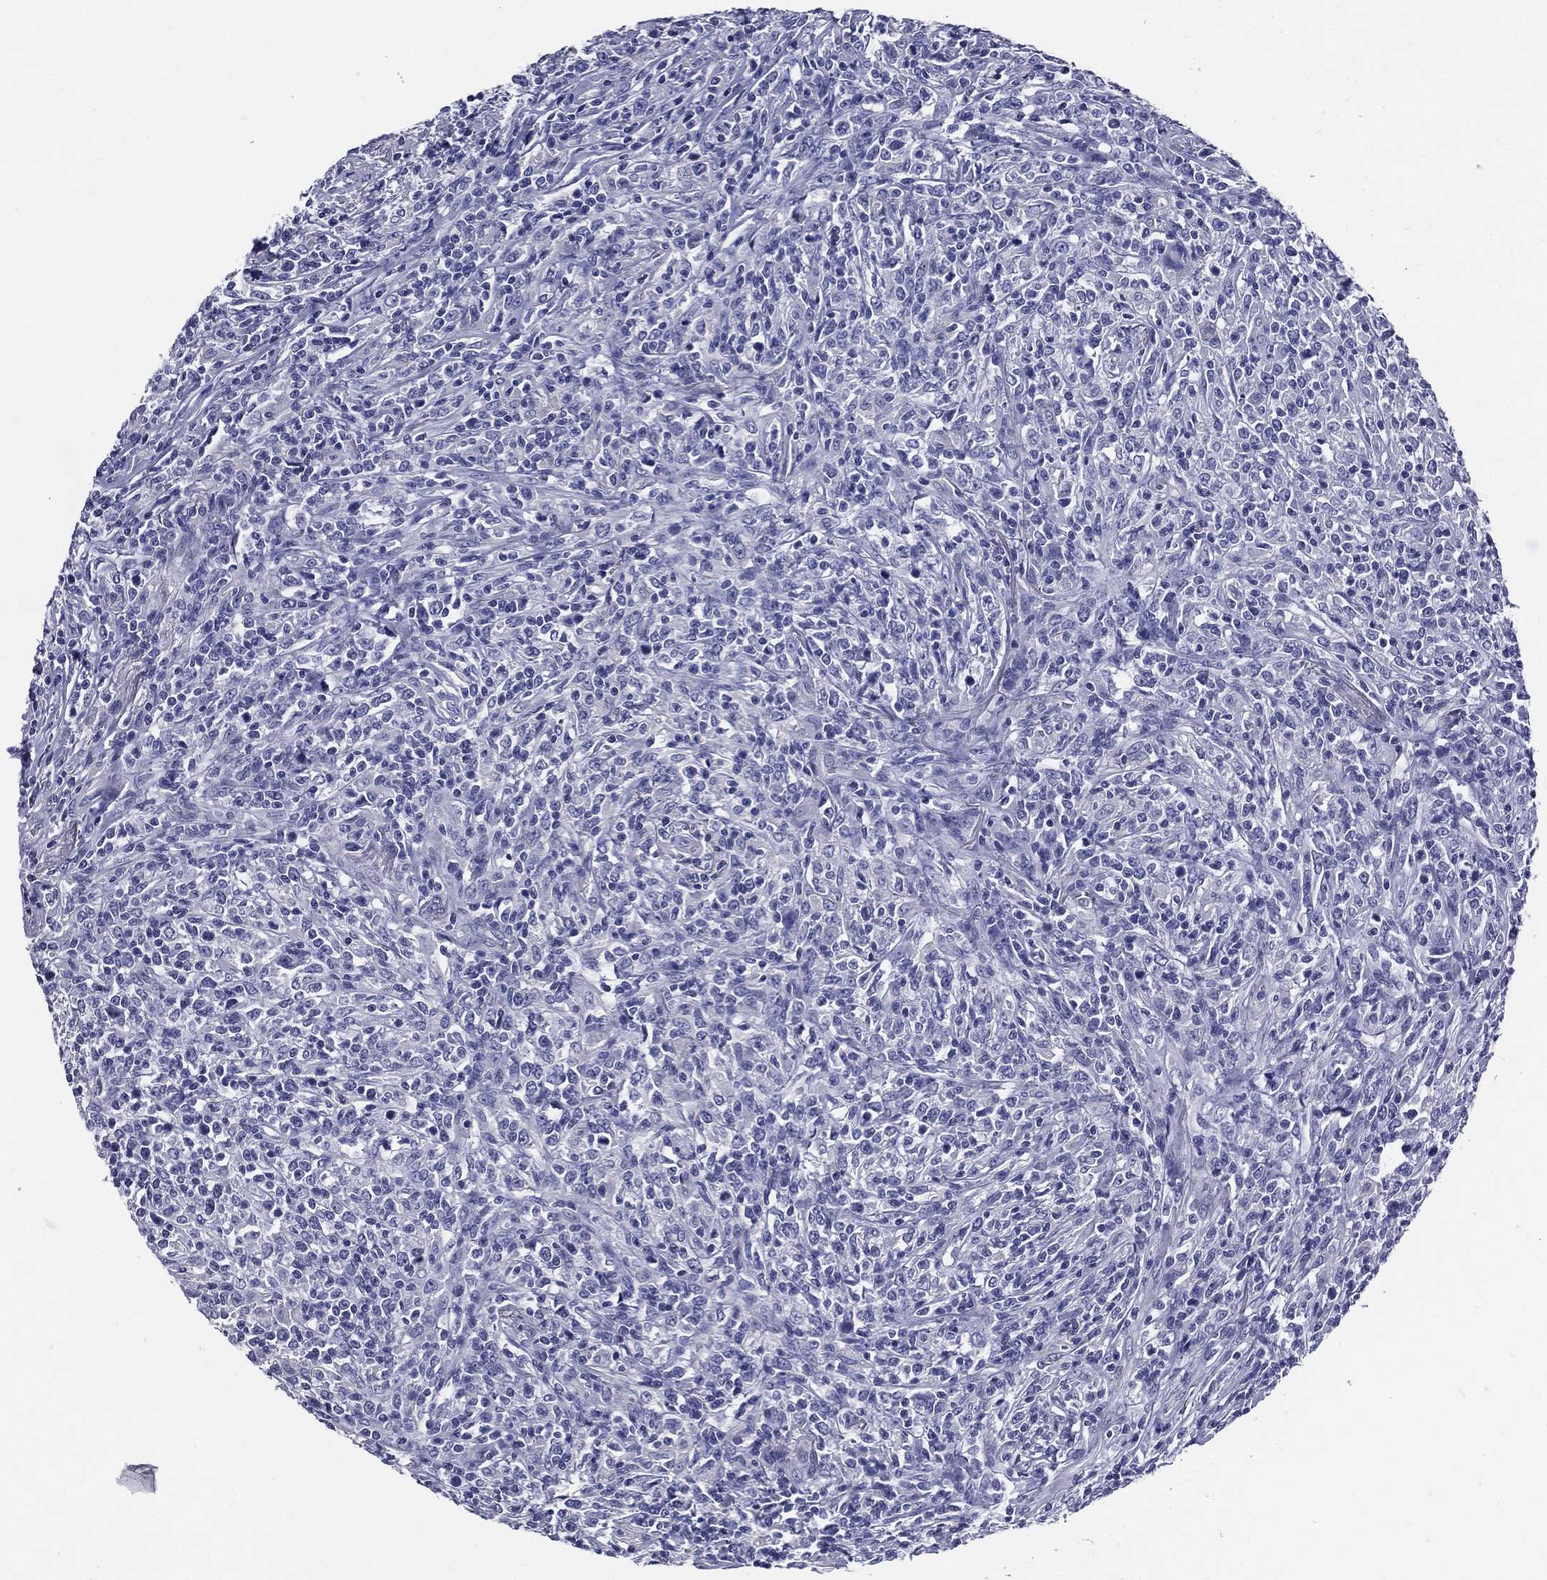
{"staining": {"intensity": "negative", "quantity": "none", "location": "none"}, "tissue": "lymphoma", "cell_type": "Tumor cells", "image_type": "cancer", "snomed": [{"axis": "morphology", "description": "Malignant lymphoma, non-Hodgkin's type, High grade"}, {"axis": "topography", "description": "Lung"}], "caption": "An immunohistochemistry (IHC) photomicrograph of lymphoma is shown. There is no staining in tumor cells of lymphoma. (Stains: DAB (3,3'-diaminobenzidine) IHC with hematoxylin counter stain, Microscopy: brightfield microscopy at high magnification).", "gene": "DPYS", "patient": {"sex": "male", "age": 79}}